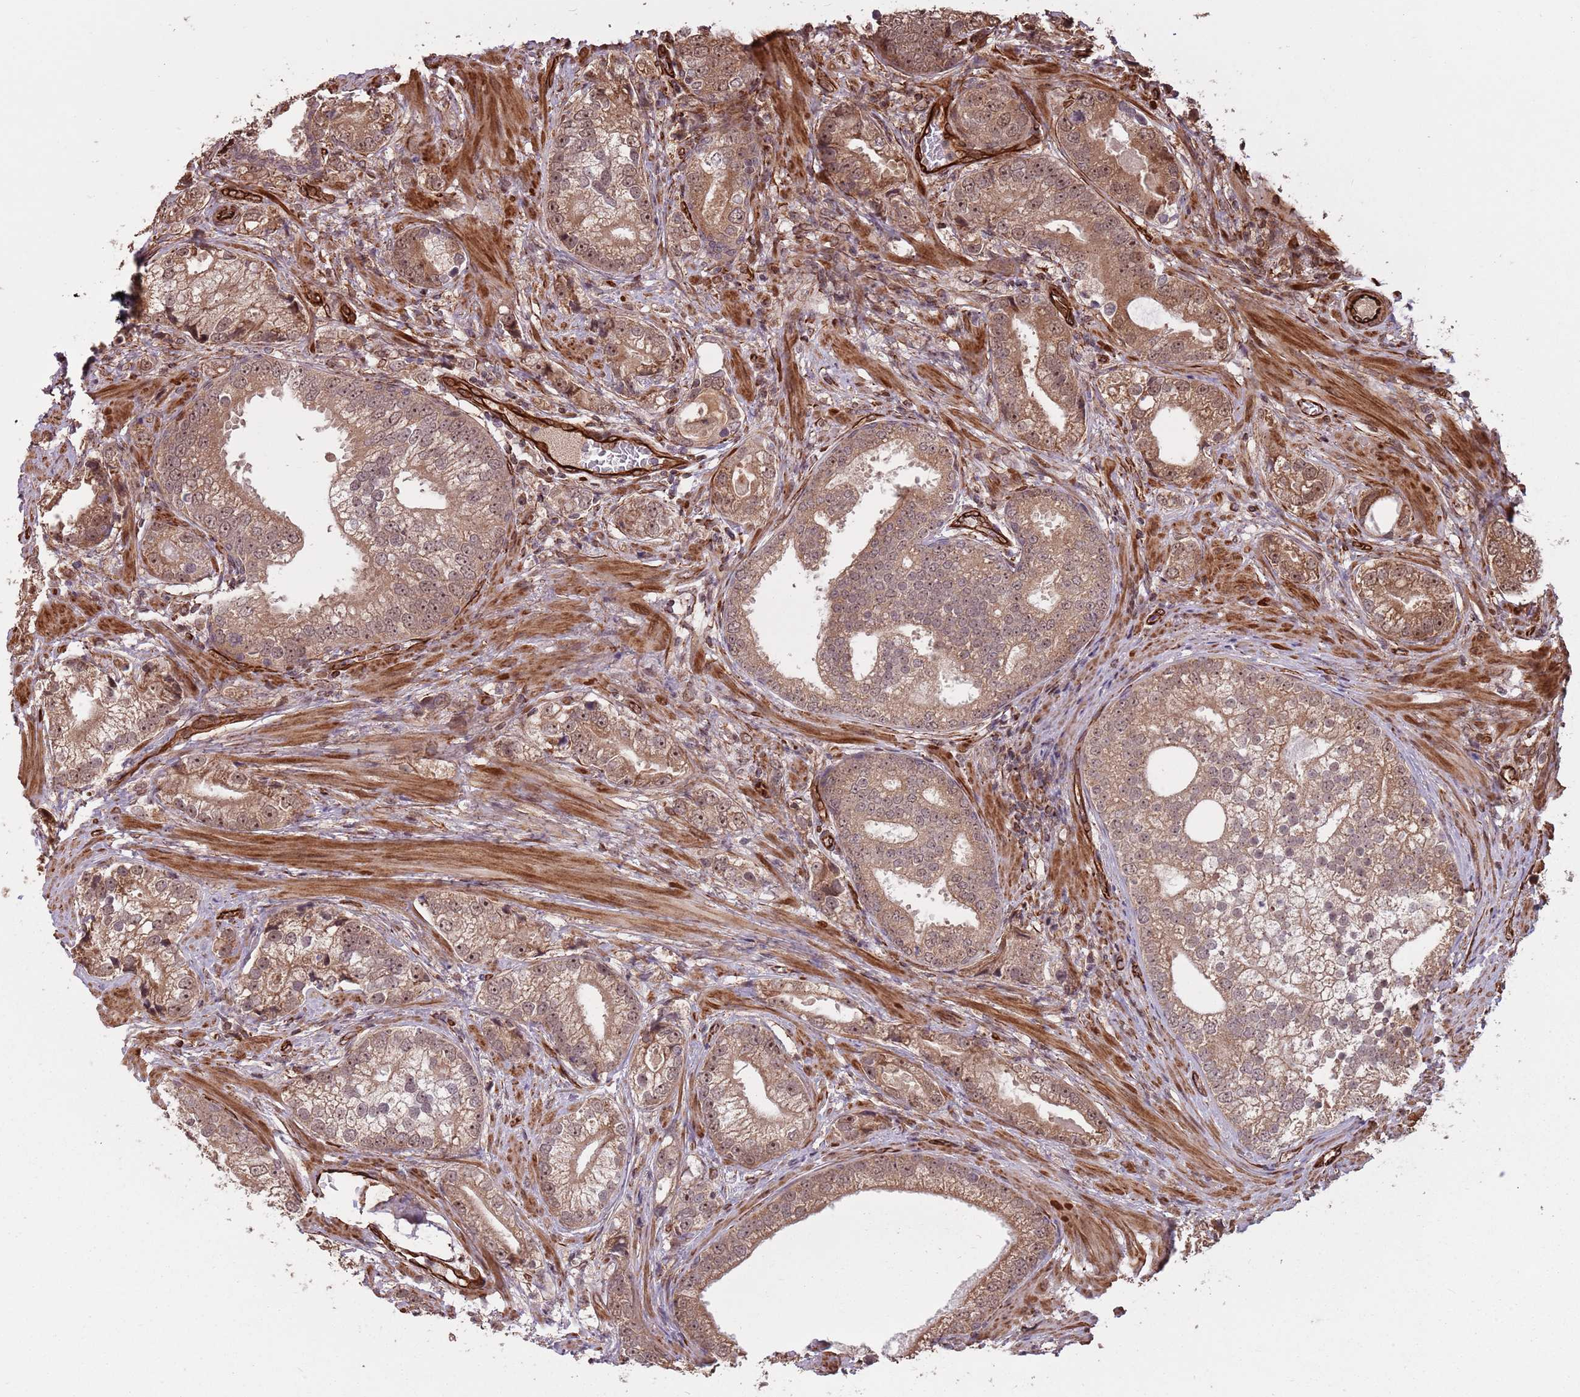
{"staining": {"intensity": "moderate", "quantity": ">75%", "location": "cytoplasmic/membranous,nuclear"}, "tissue": "prostate cancer", "cell_type": "Tumor cells", "image_type": "cancer", "snomed": [{"axis": "morphology", "description": "Adenocarcinoma, High grade"}, {"axis": "topography", "description": "Prostate"}], "caption": "This photomicrograph exhibits prostate cancer (high-grade adenocarcinoma) stained with immunohistochemistry (IHC) to label a protein in brown. The cytoplasmic/membranous and nuclear of tumor cells show moderate positivity for the protein. Nuclei are counter-stained blue.", "gene": "ADAMTS3", "patient": {"sex": "male", "age": 75}}